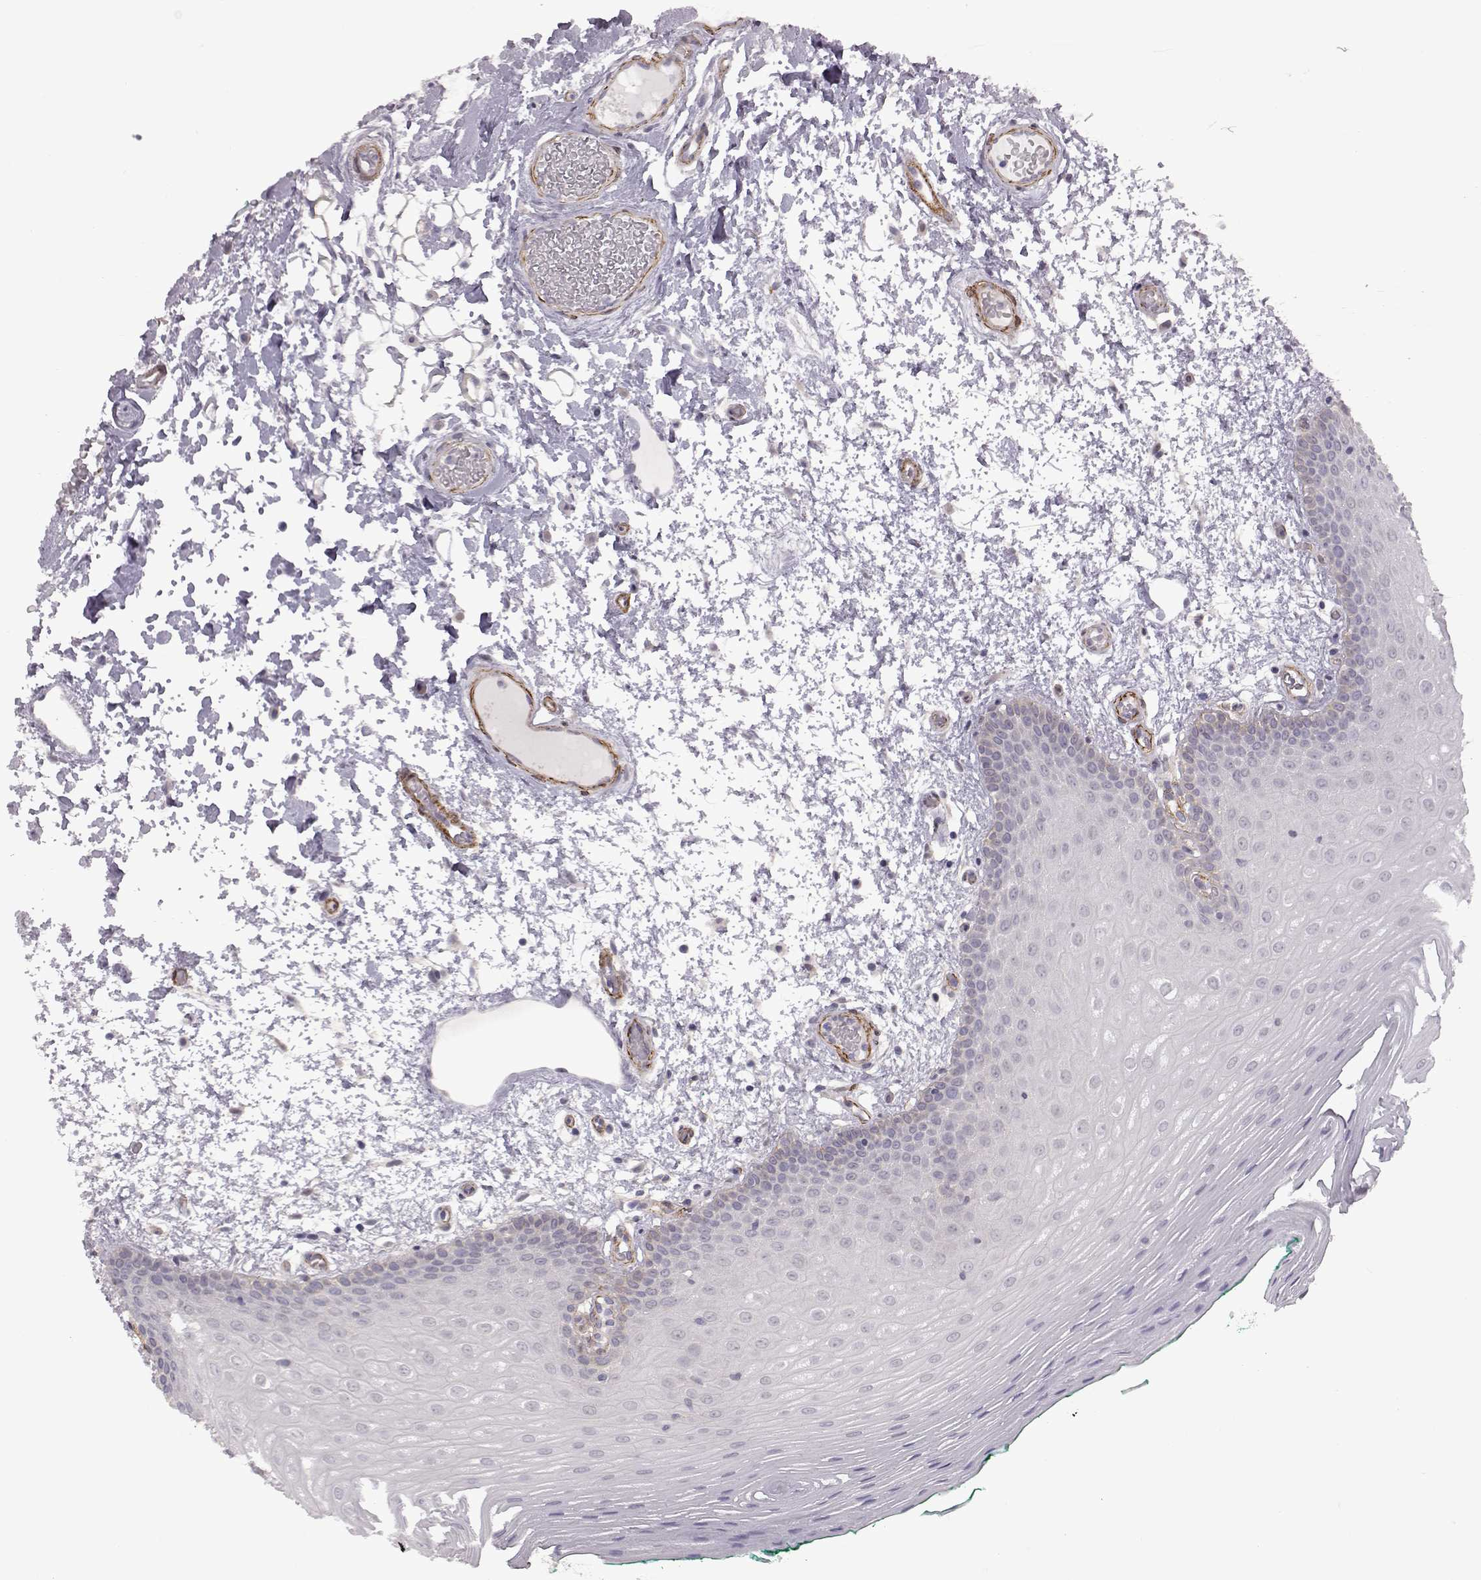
{"staining": {"intensity": "negative", "quantity": "none", "location": "none"}, "tissue": "oral mucosa", "cell_type": "Squamous epithelial cells", "image_type": "normal", "snomed": [{"axis": "morphology", "description": "Normal tissue, NOS"}, {"axis": "morphology", "description": "Squamous cell carcinoma, NOS"}, {"axis": "topography", "description": "Oral tissue"}, {"axis": "topography", "description": "Head-Neck"}], "caption": "Immunohistochemistry (IHC) of benign human oral mucosa shows no expression in squamous epithelial cells.", "gene": "SYNPO2", "patient": {"sex": "male", "age": 78}}